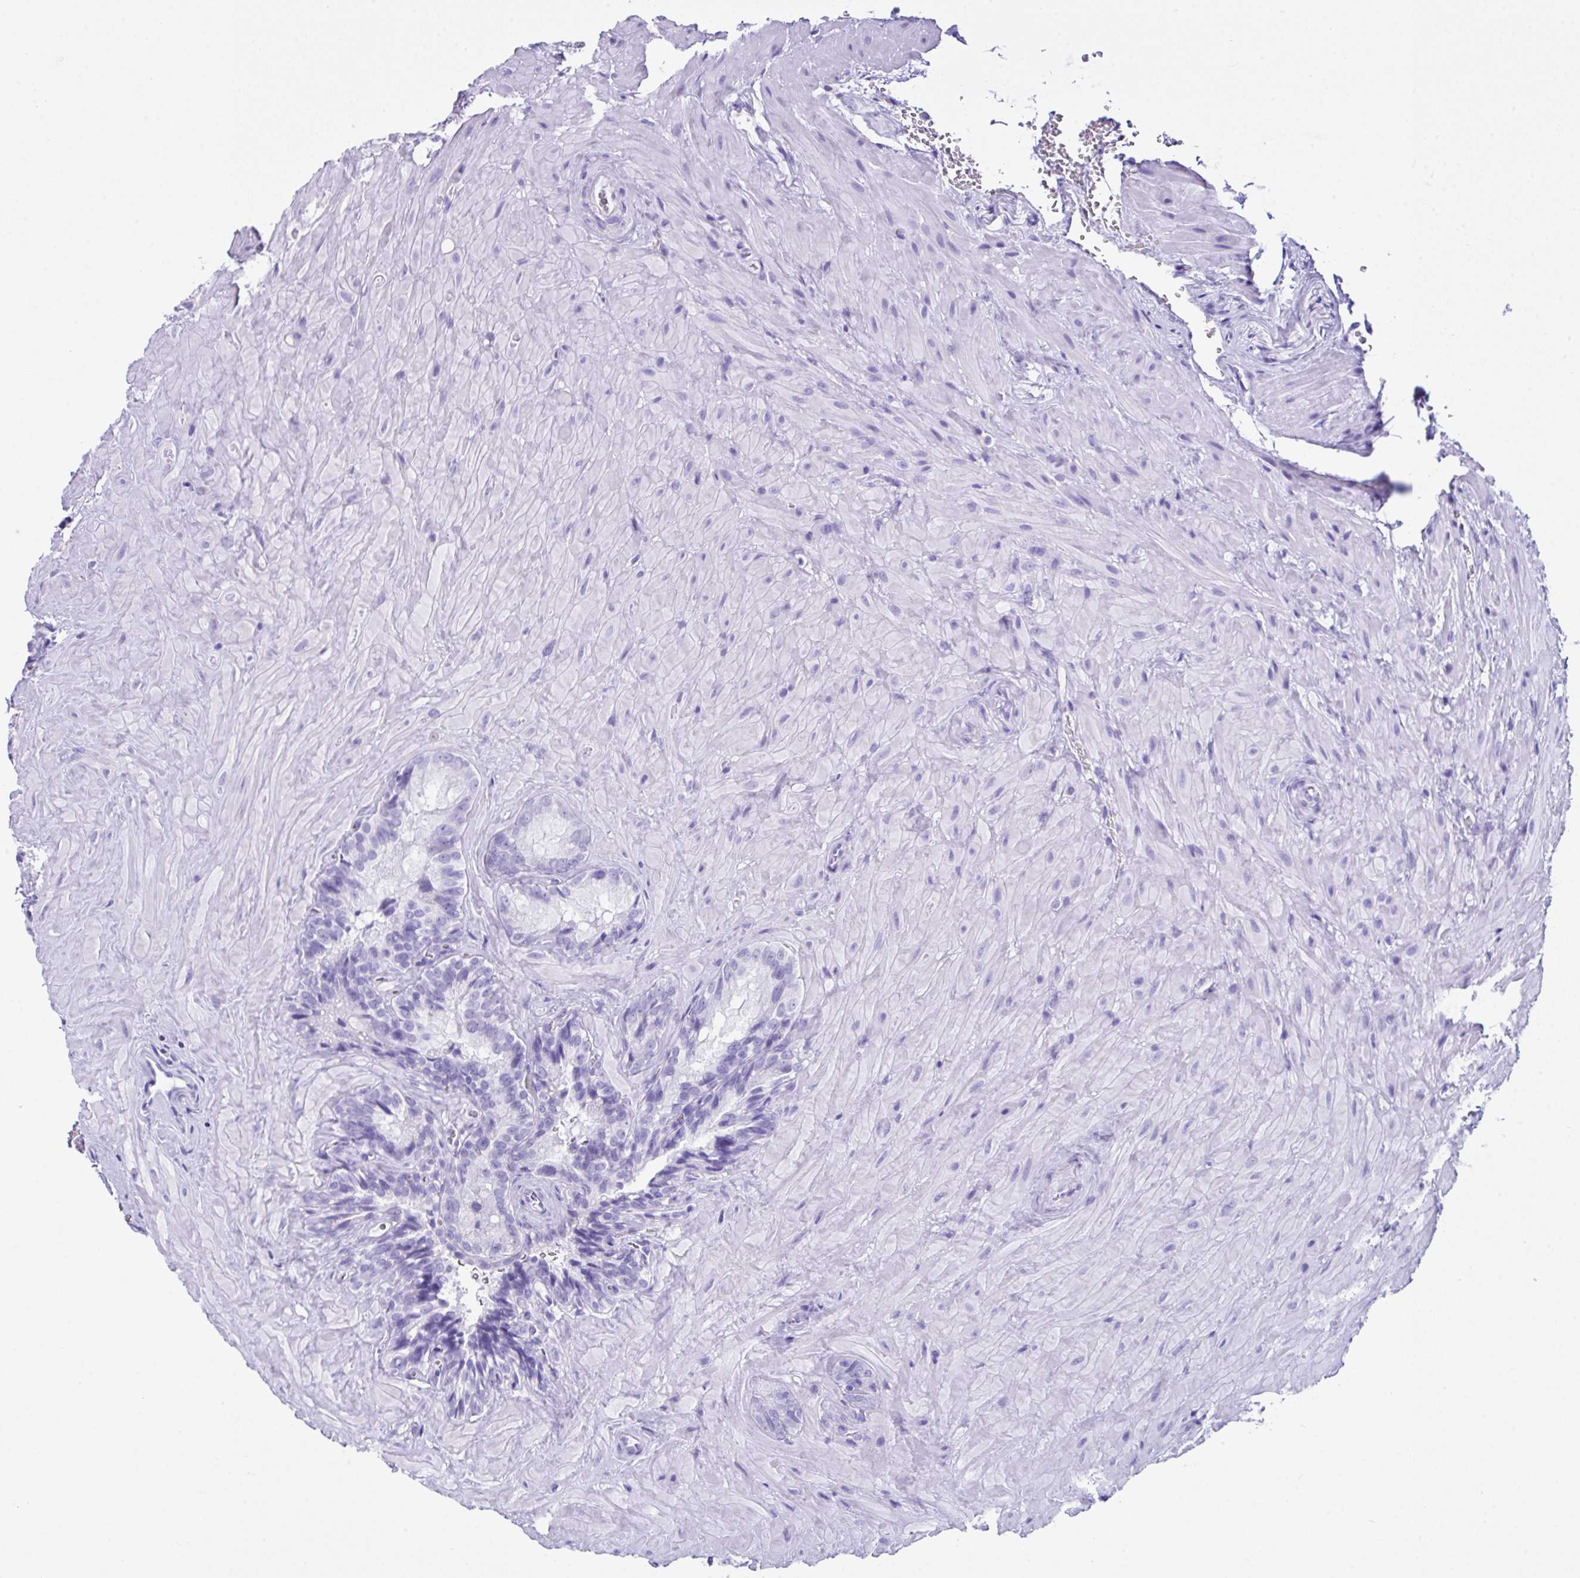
{"staining": {"intensity": "negative", "quantity": "none", "location": "none"}, "tissue": "seminal vesicle", "cell_type": "Glandular cells", "image_type": "normal", "snomed": [{"axis": "morphology", "description": "Normal tissue, NOS"}, {"axis": "topography", "description": "Seminal veicle"}], "caption": "Protein analysis of benign seminal vesicle reveals no significant expression in glandular cells.", "gene": "LGALS4", "patient": {"sex": "male", "age": 47}}